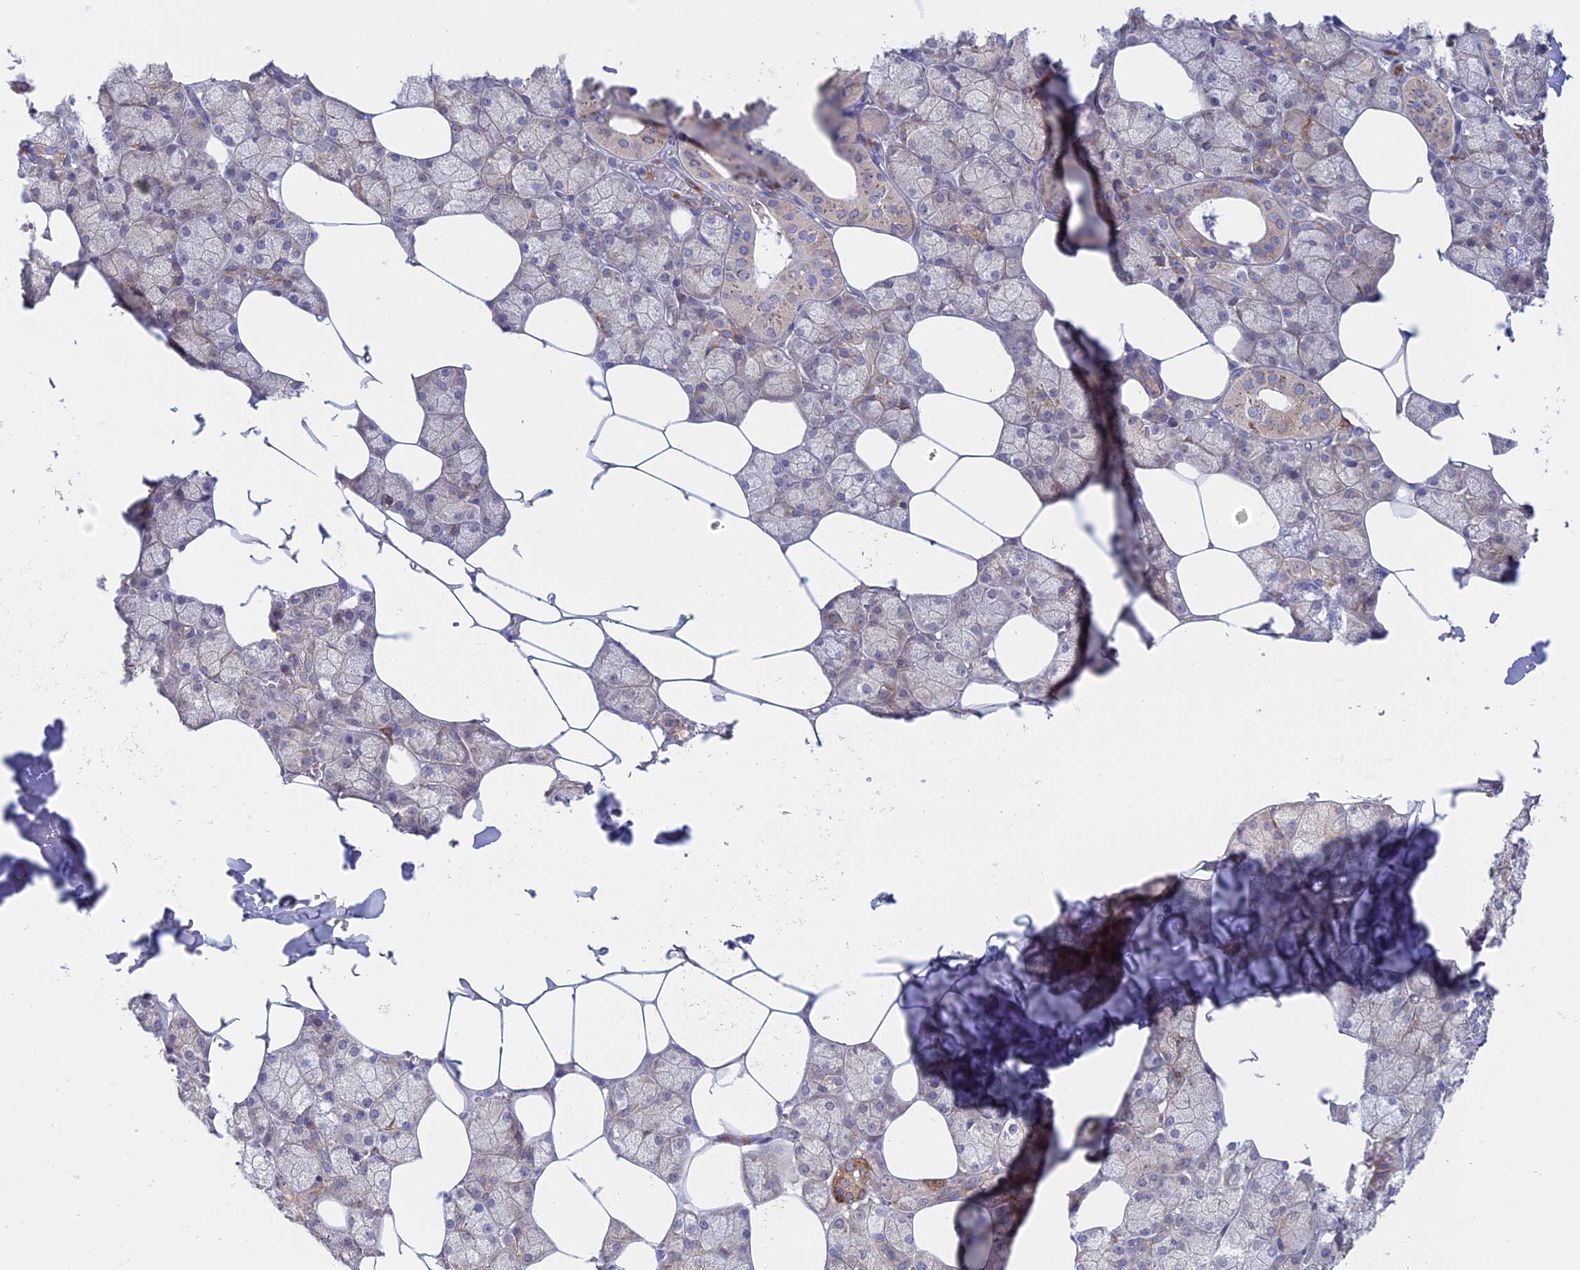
{"staining": {"intensity": "moderate", "quantity": "<25%", "location": "cytoplasmic/membranous"}, "tissue": "salivary gland", "cell_type": "Glandular cells", "image_type": "normal", "snomed": [{"axis": "morphology", "description": "Normal tissue, NOS"}, {"axis": "topography", "description": "Salivary gland"}], "caption": "Glandular cells exhibit low levels of moderate cytoplasmic/membranous positivity in about <25% of cells in normal salivary gland. The protein is shown in brown color, while the nuclei are stained blue.", "gene": "GMIP", "patient": {"sex": "male", "age": 62}}